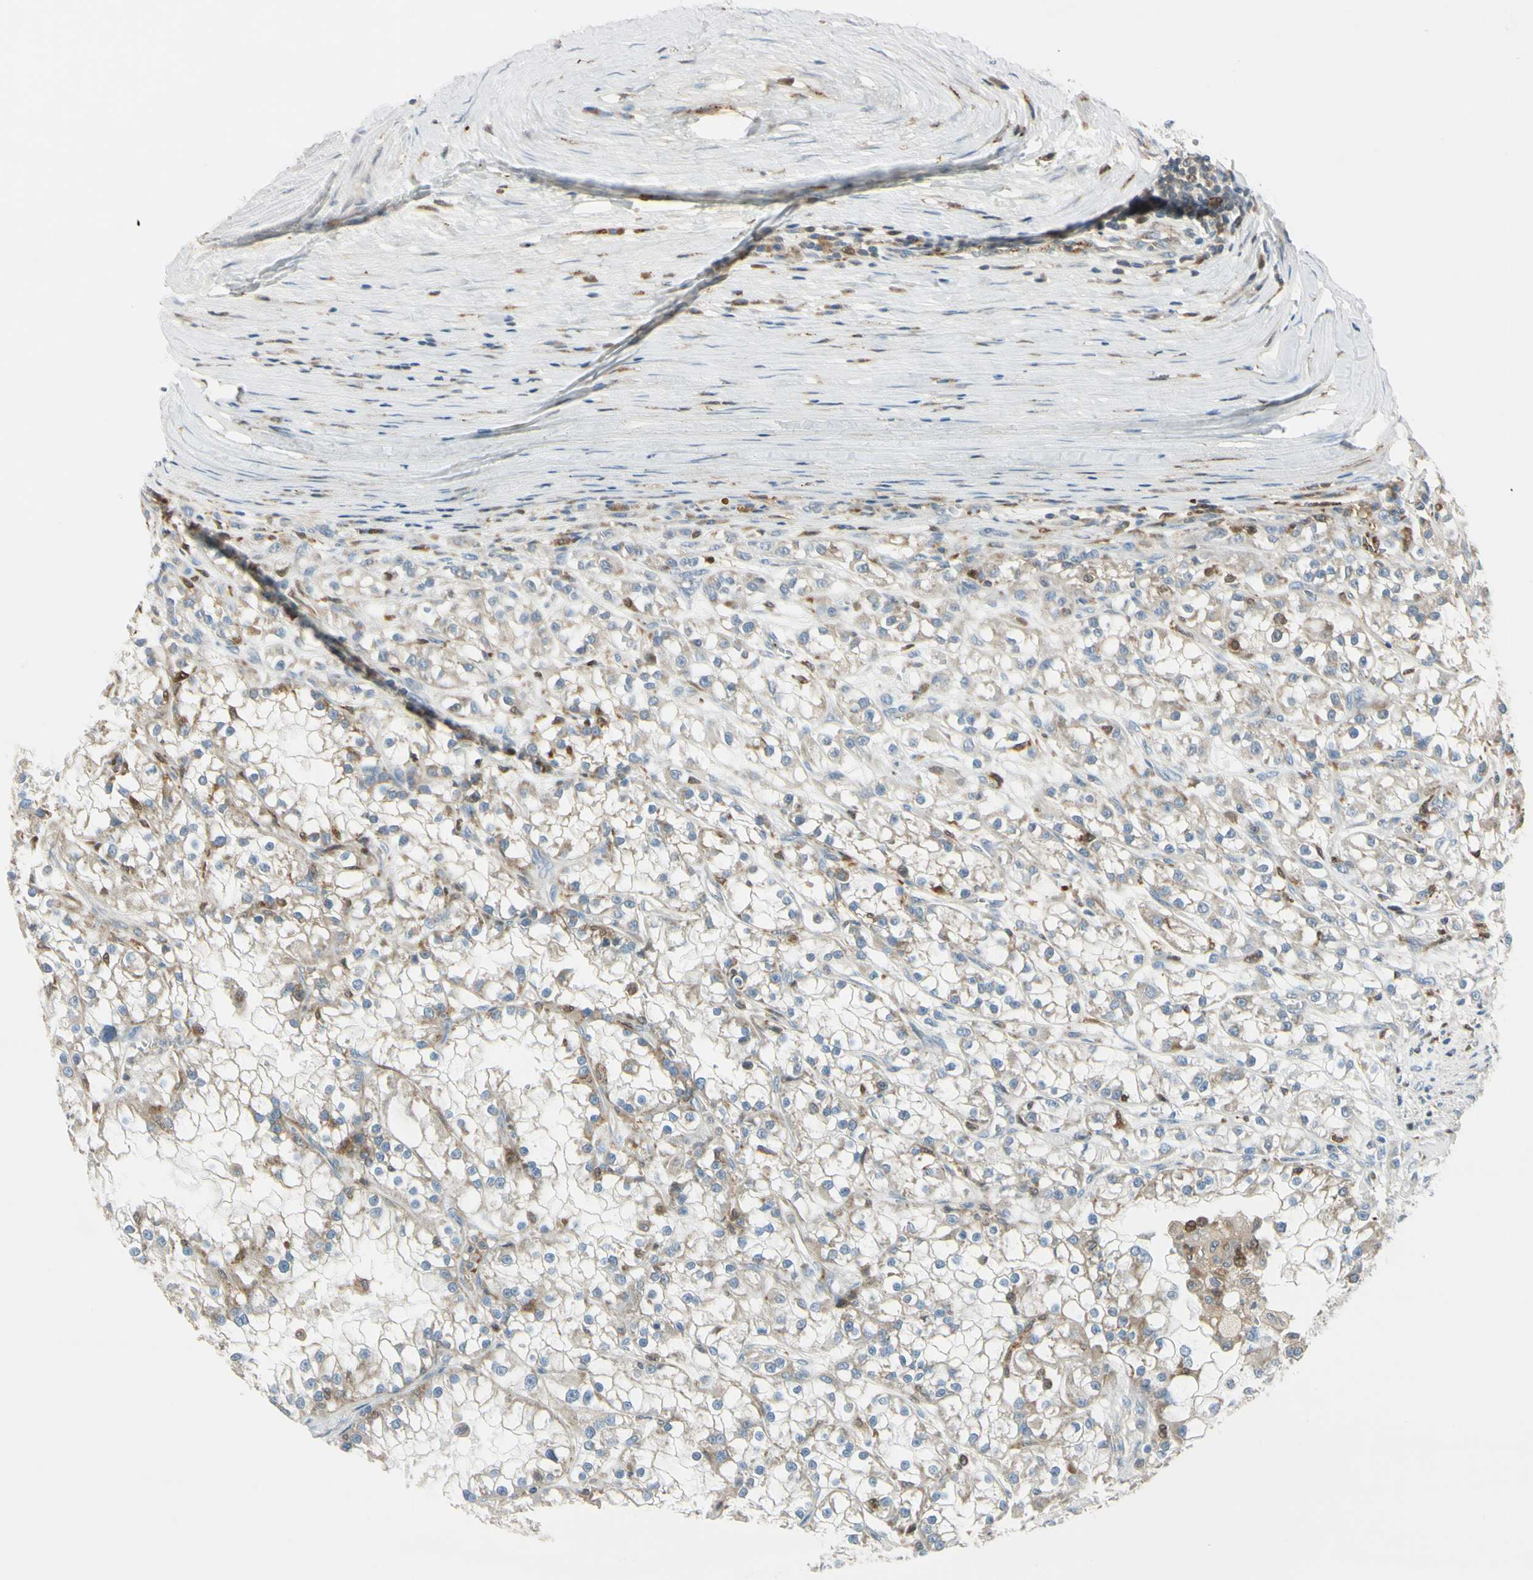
{"staining": {"intensity": "weak", "quantity": ">75%", "location": "cytoplasmic/membranous"}, "tissue": "renal cancer", "cell_type": "Tumor cells", "image_type": "cancer", "snomed": [{"axis": "morphology", "description": "Adenocarcinoma, NOS"}, {"axis": "topography", "description": "Kidney"}], "caption": "This is an image of immunohistochemistry (IHC) staining of renal adenocarcinoma, which shows weak staining in the cytoplasmic/membranous of tumor cells.", "gene": "CYRIB", "patient": {"sex": "female", "age": 52}}